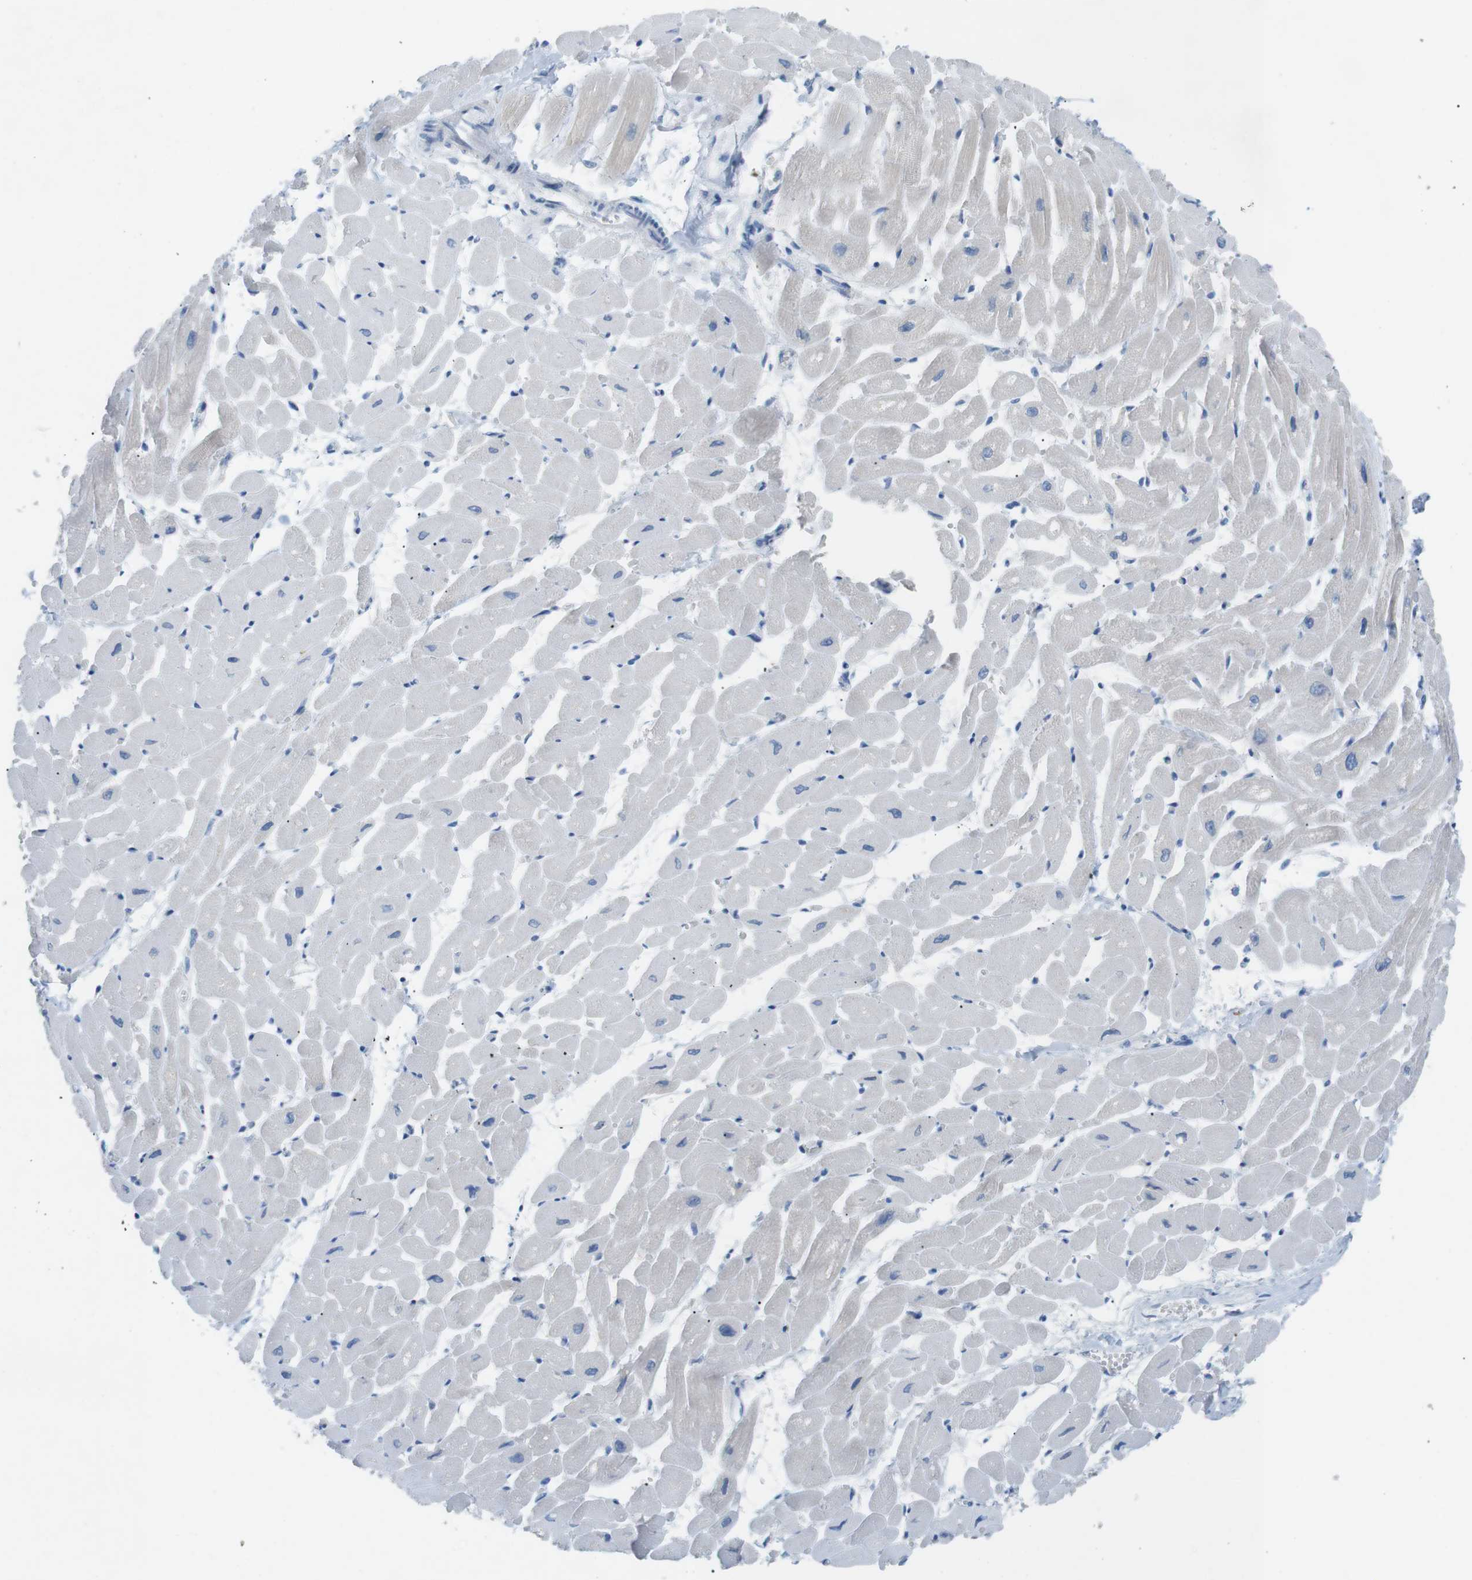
{"staining": {"intensity": "negative", "quantity": "none", "location": "none"}, "tissue": "heart muscle", "cell_type": "Cardiomyocytes", "image_type": "normal", "snomed": [{"axis": "morphology", "description": "Normal tissue, NOS"}, {"axis": "topography", "description": "Heart"}], "caption": "This histopathology image is of unremarkable heart muscle stained with immunohistochemistry (IHC) to label a protein in brown with the nuclei are counter-stained blue. There is no staining in cardiomyocytes. (Stains: DAB immunohistochemistry (IHC) with hematoxylin counter stain, Microscopy: brightfield microscopy at high magnification).", "gene": "SALL4", "patient": {"sex": "male", "age": 45}}